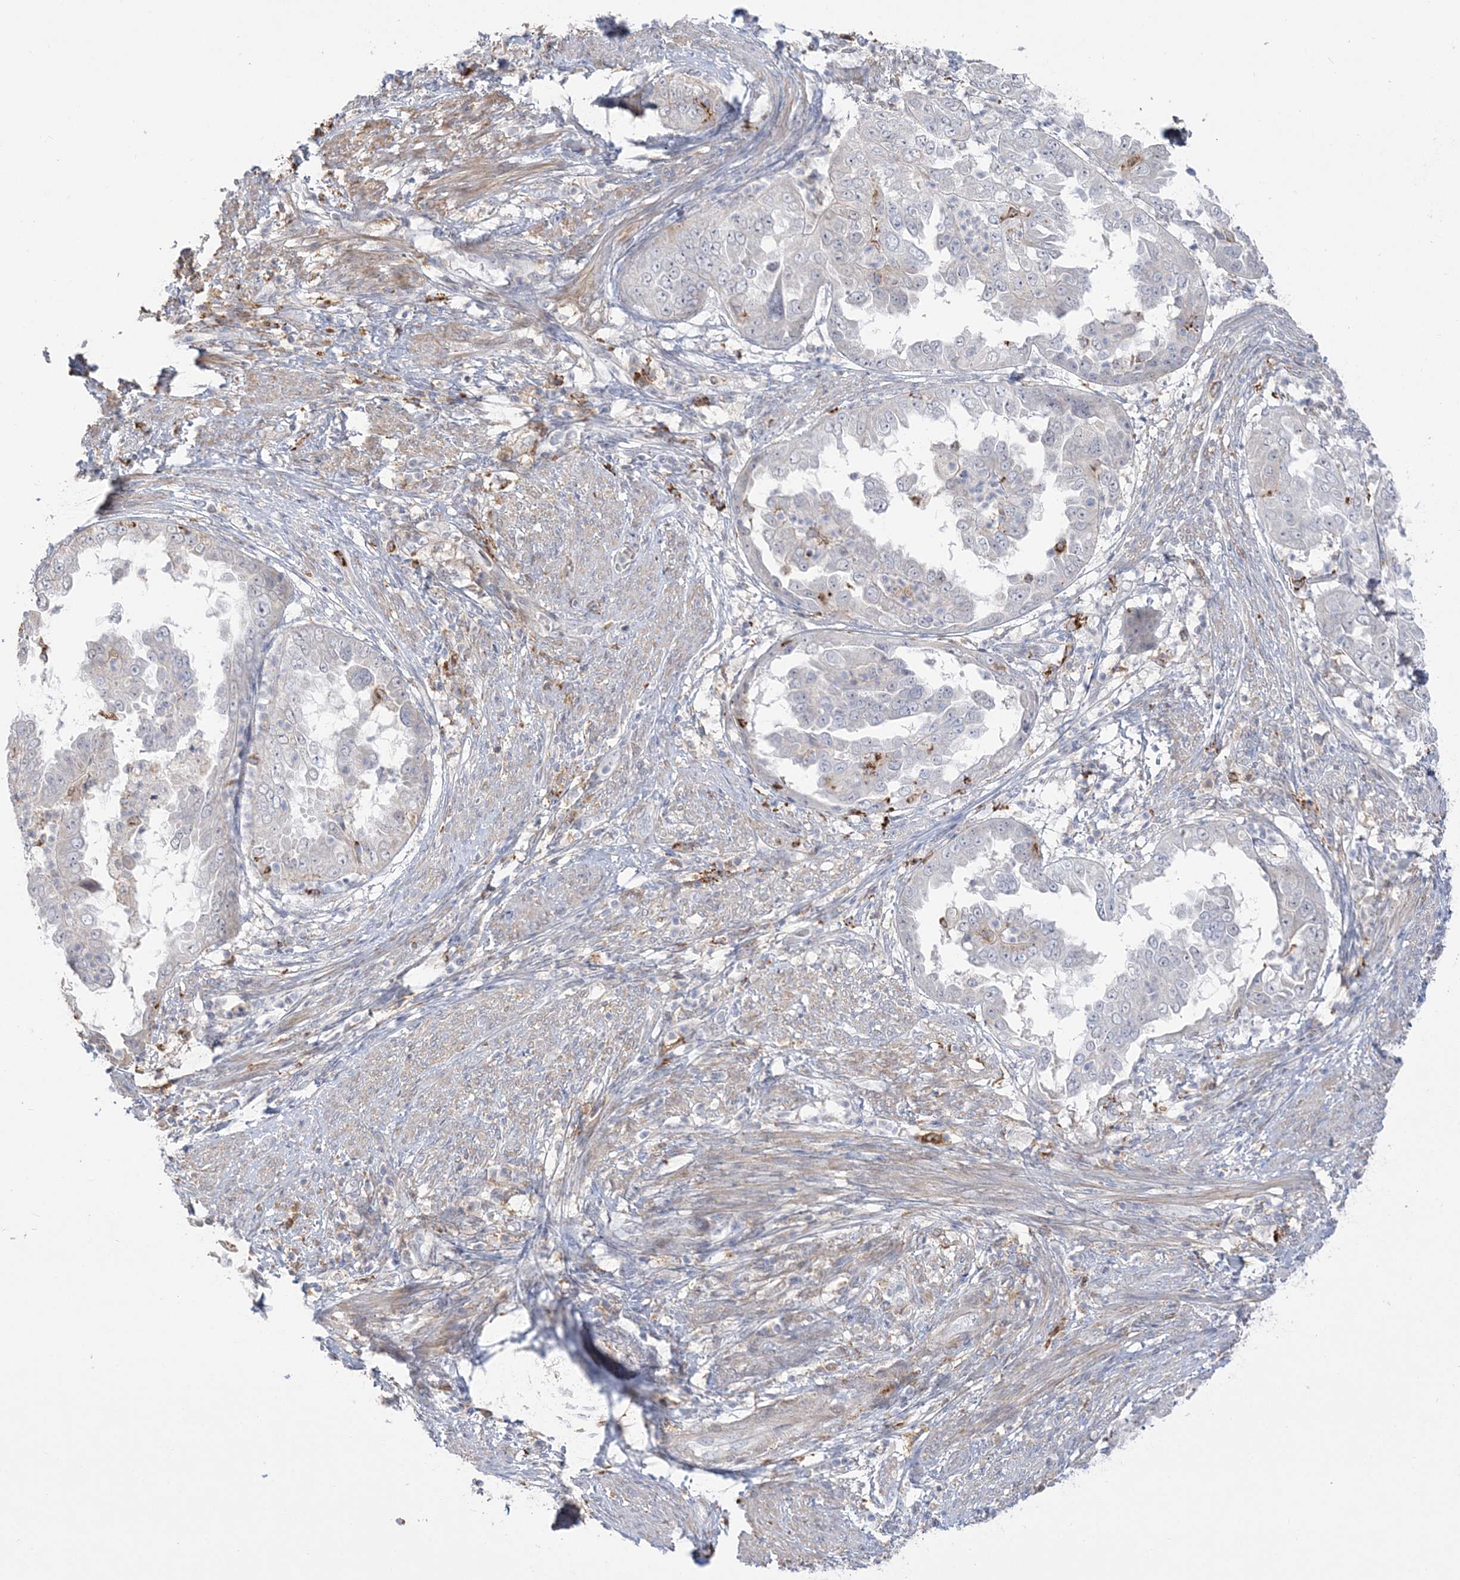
{"staining": {"intensity": "negative", "quantity": "none", "location": "none"}, "tissue": "endometrial cancer", "cell_type": "Tumor cells", "image_type": "cancer", "snomed": [{"axis": "morphology", "description": "Adenocarcinoma, NOS"}, {"axis": "topography", "description": "Endometrium"}], "caption": "An immunohistochemistry micrograph of endometrial cancer (adenocarcinoma) is shown. There is no staining in tumor cells of endometrial cancer (adenocarcinoma).", "gene": "HAAO", "patient": {"sex": "female", "age": 85}}